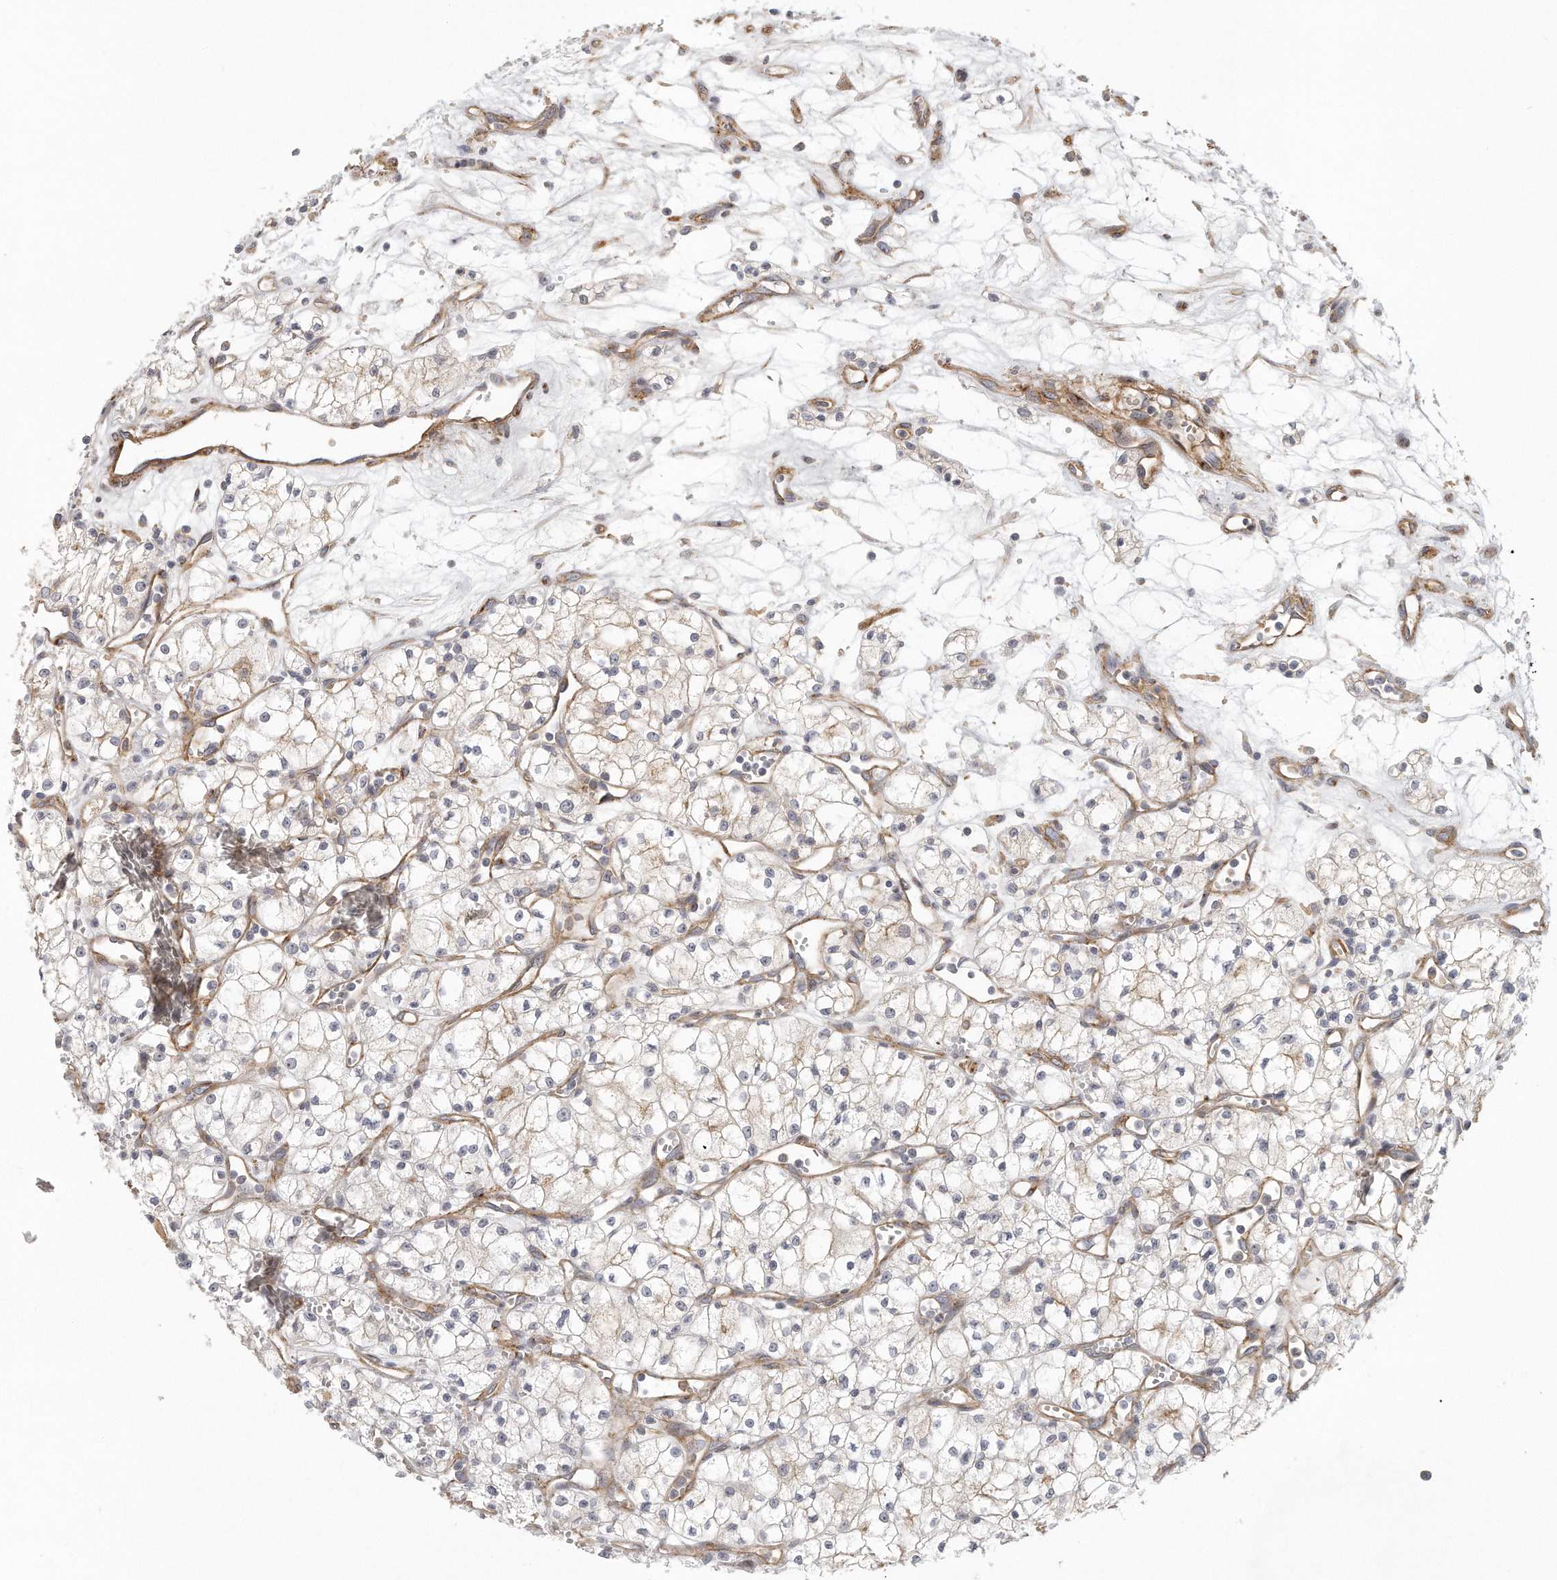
{"staining": {"intensity": "negative", "quantity": "none", "location": "none"}, "tissue": "renal cancer", "cell_type": "Tumor cells", "image_type": "cancer", "snomed": [{"axis": "morphology", "description": "Adenocarcinoma, NOS"}, {"axis": "topography", "description": "Kidney"}], "caption": "High magnification brightfield microscopy of renal cancer (adenocarcinoma) stained with DAB (brown) and counterstained with hematoxylin (blue): tumor cells show no significant positivity. (DAB (3,3'-diaminobenzidine) immunohistochemistry, high magnification).", "gene": "MTERF4", "patient": {"sex": "male", "age": 59}}